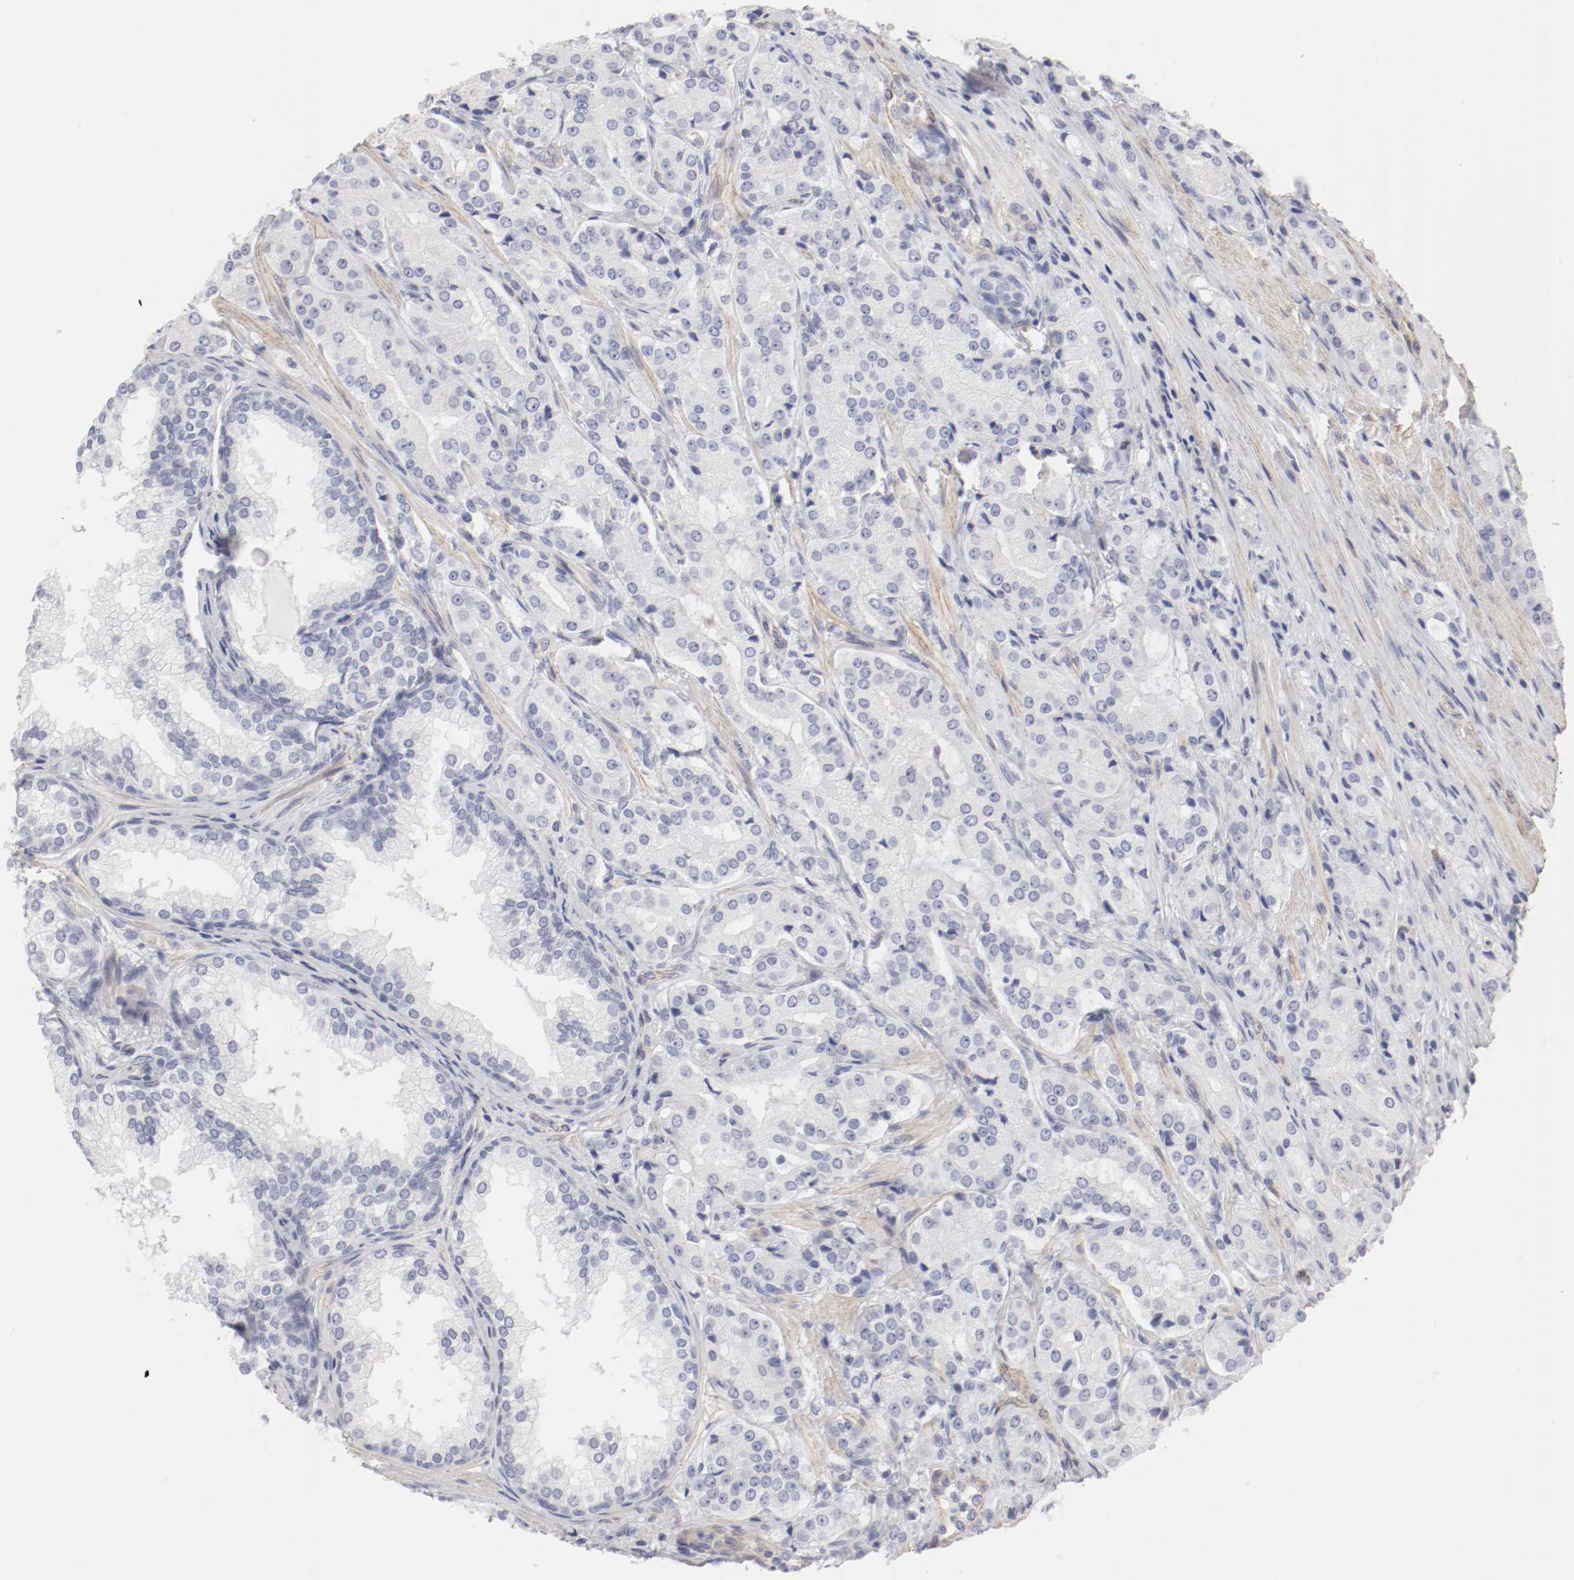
{"staining": {"intensity": "negative", "quantity": "none", "location": "none"}, "tissue": "prostate cancer", "cell_type": "Tumor cells", "image_type": "cancer", "snomed": [{"axis": "morphology", "description": "Adenocarcinoma, High grade"}, {"axis": "topography", "description": "Prostate"}], "caption": "This is a photomicrograph of immunohistochemistry (IHC) staining of prostate cancer (high-grade adenocarcinoma), which shows no staining in tumor cells.", "gene": "LAX1", "patient": {"sex": "male", "age": 72}}